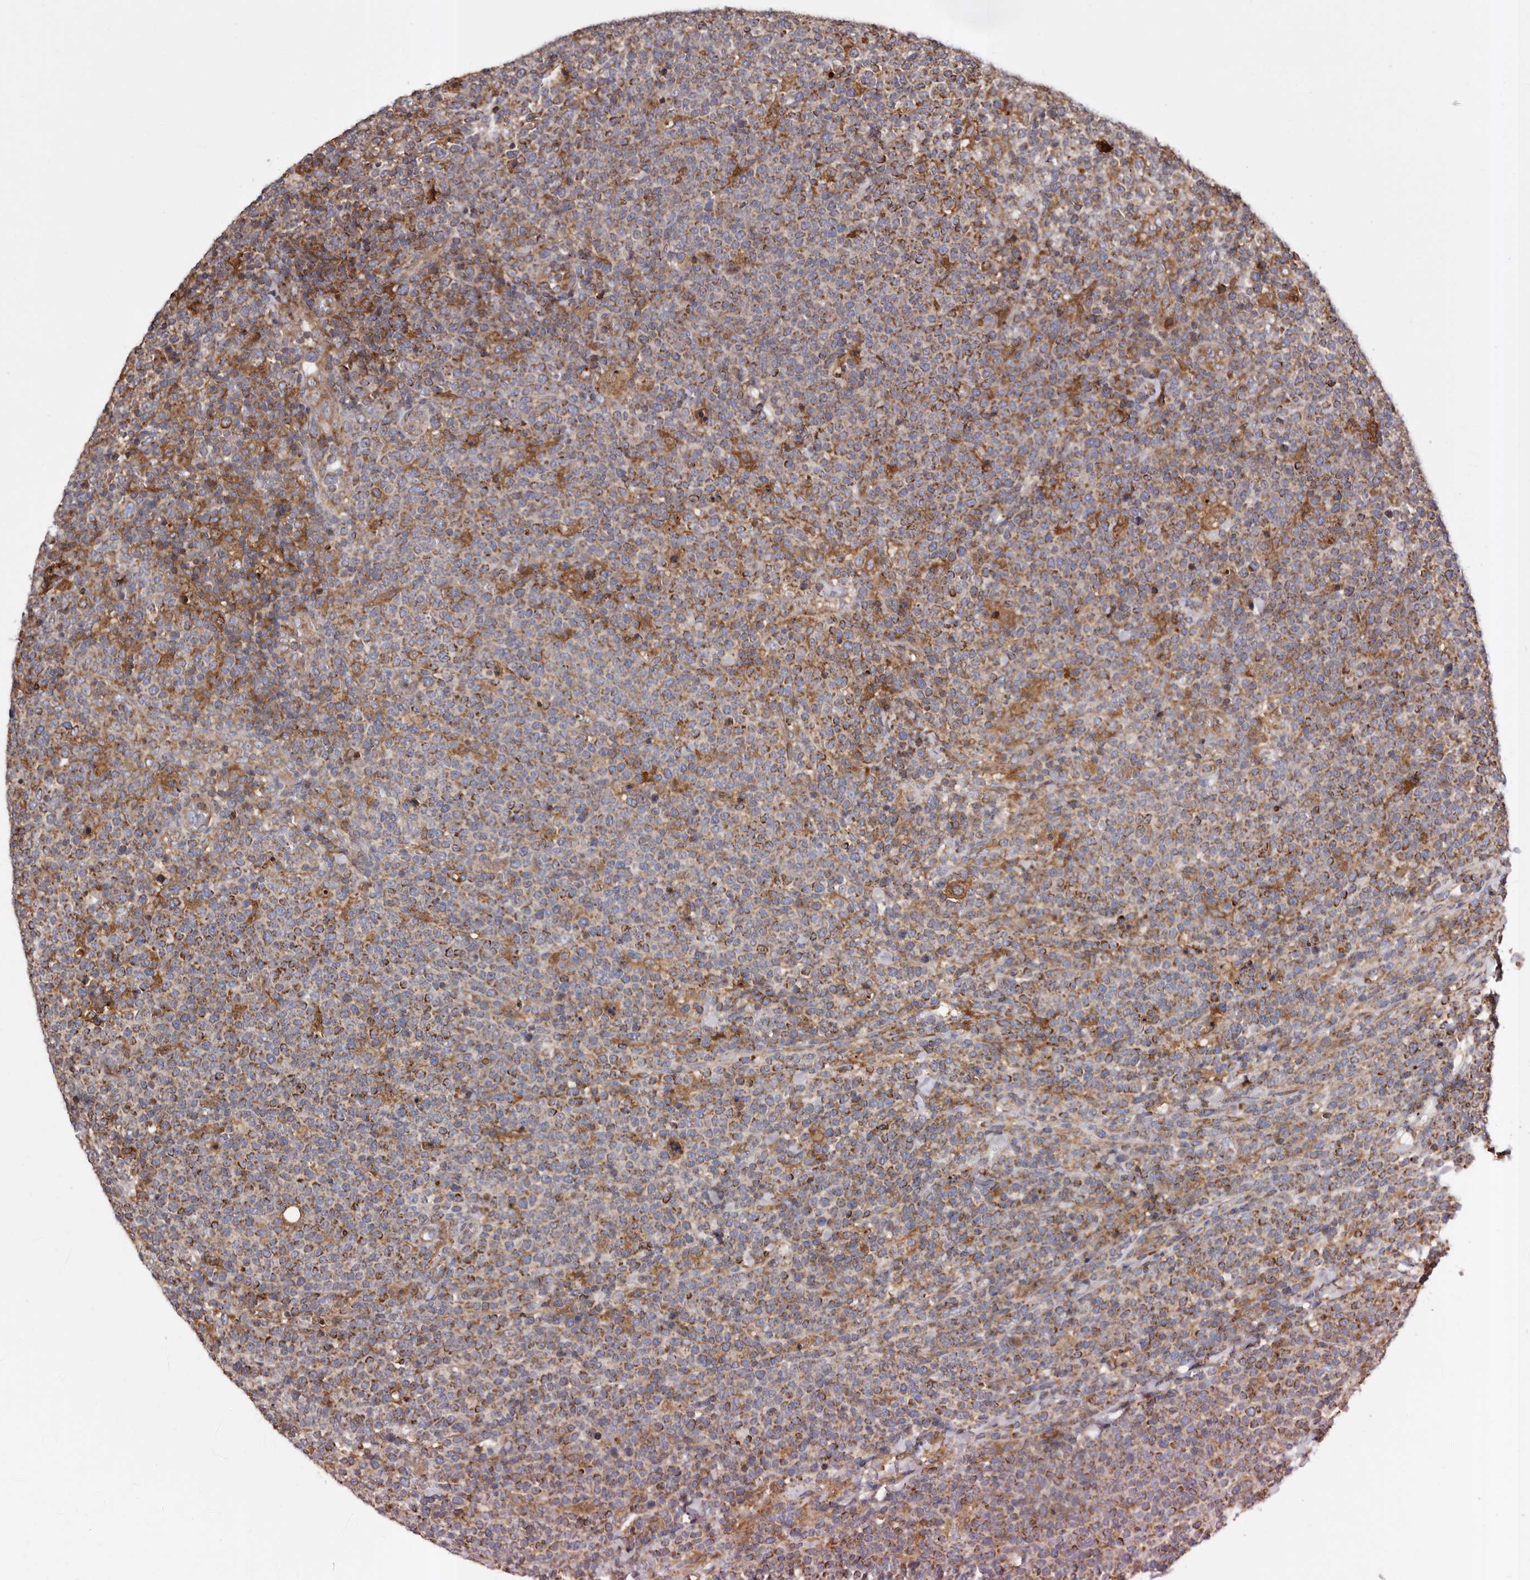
{"staining": {"intensity": "moderate", "quantity": "<25%", "location": "cytoplasmic/membranous"}, "tissue": "lymphoma", "cell_type": "Tumor cells", "image_type": "cancer", "snomed": [{"axis": "morphology", "description": "Malignant lymphoma, non-Hodgkin's type, High grade"}, {"axis": "topography", "description": "Lymph node"}], "caption": "DAB (3,3'-diaminobenzidine) immunohistochemical staining of human high-grade malignant lymphoma, non-Hodgkin's type reveals moderate cytoplasmic/membranous protein positivity in approximately <25% of tumor cells.", "gene": "COQ8B", "patient": {"sex": "male", "age": 61}}